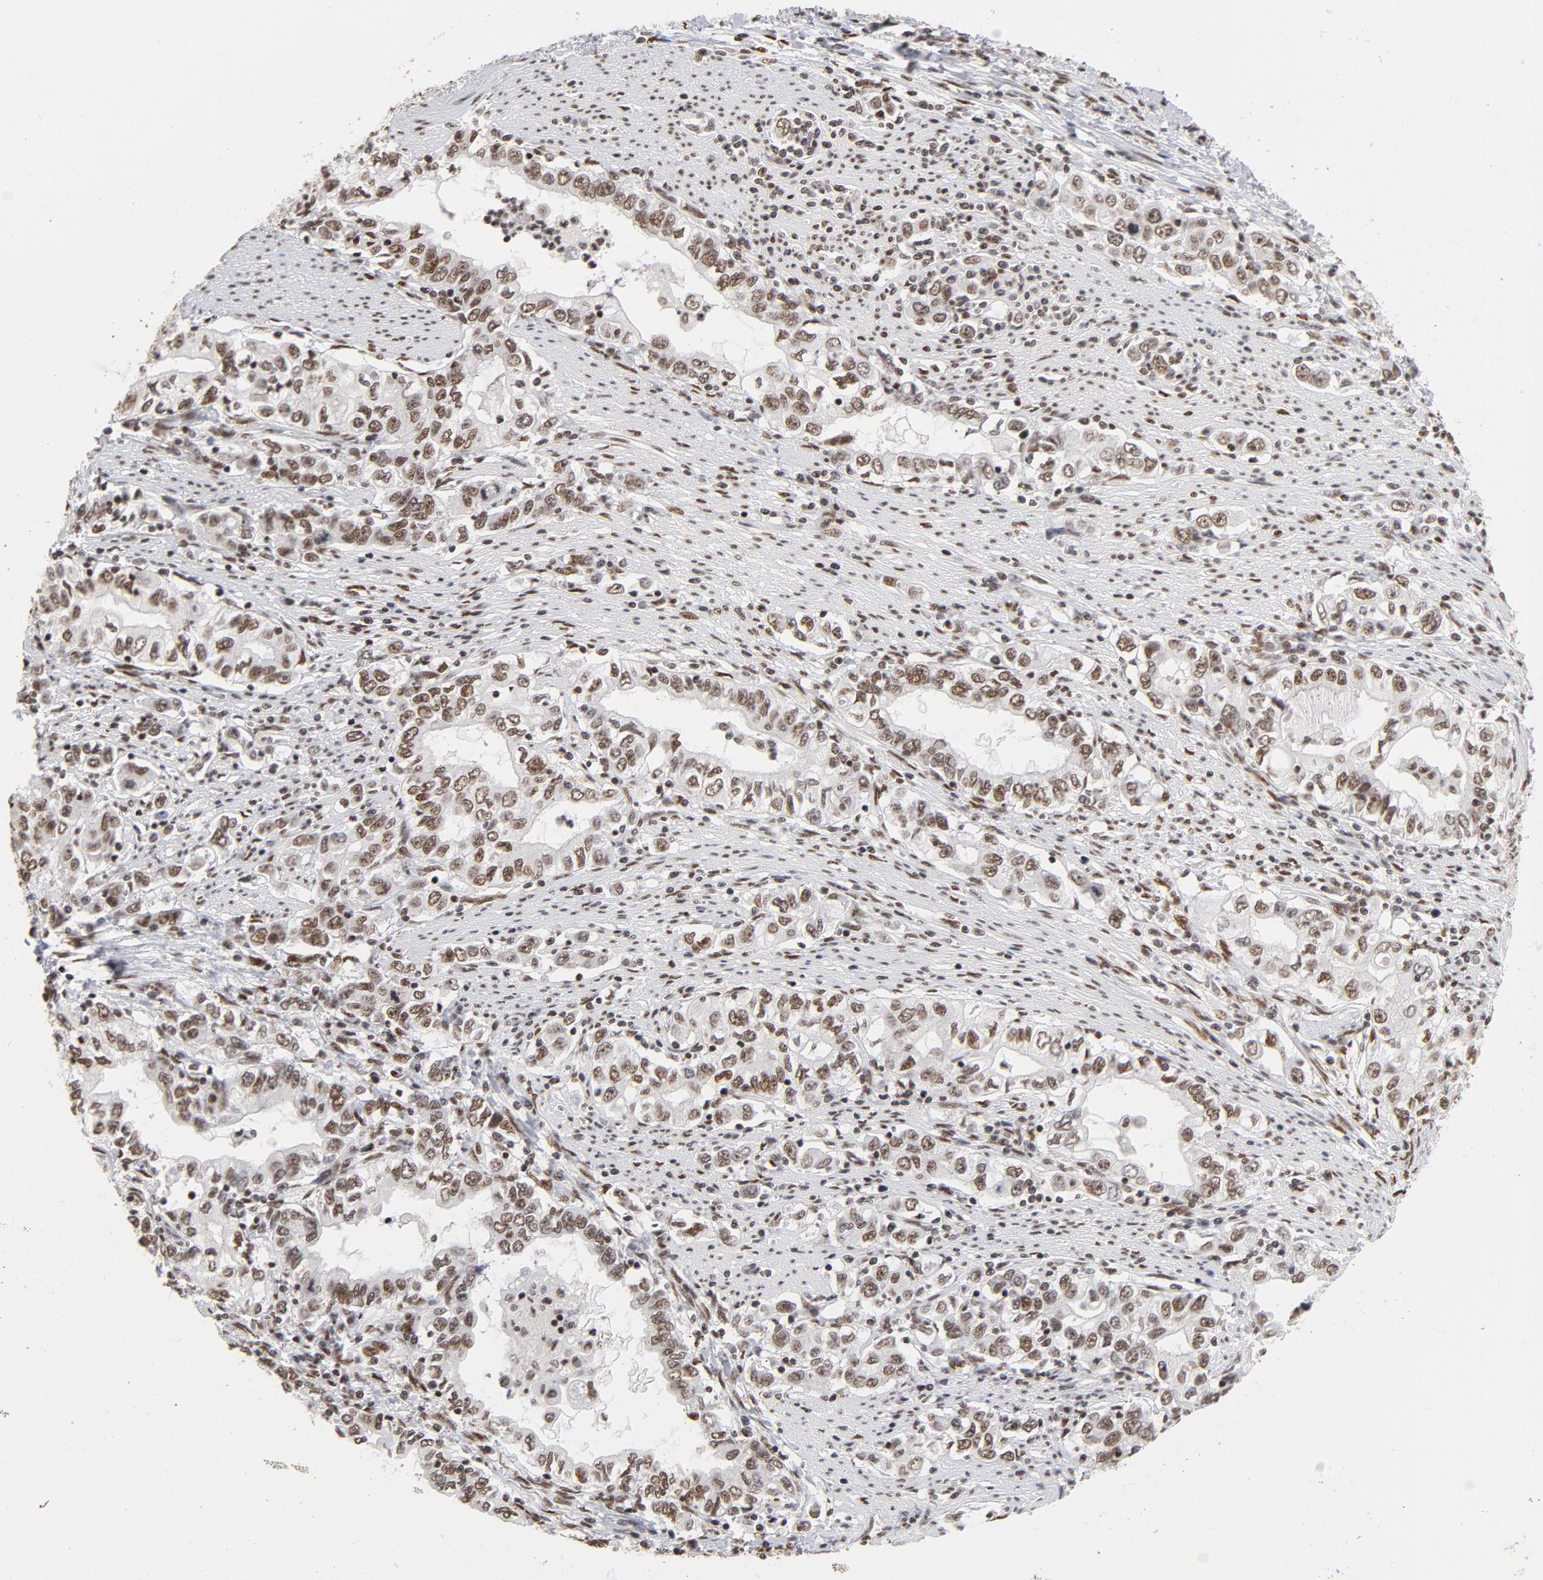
{"staining": {"intensity": "moderate", "quantity": ">75%", "location": "nuclear"}, "tissue": "stomach cancer", "cell_type": "Tumor cells", "image_type": "cancer", "snomed": [{"axis": "morphology", "description": "Adenocarcinoma, NOS"}, {"axis": "topography", "description": "Stomach, lower"}], "caption": "Immunohistochemistry (IHC) photomicrograph of stomach cancer stained for a protein (brown), which displays medium levels of moderate nuclear expression in about >75% of tumor cells.", "gene": "TP53BP1", "patient": {"sex": "female", "age": 72}}